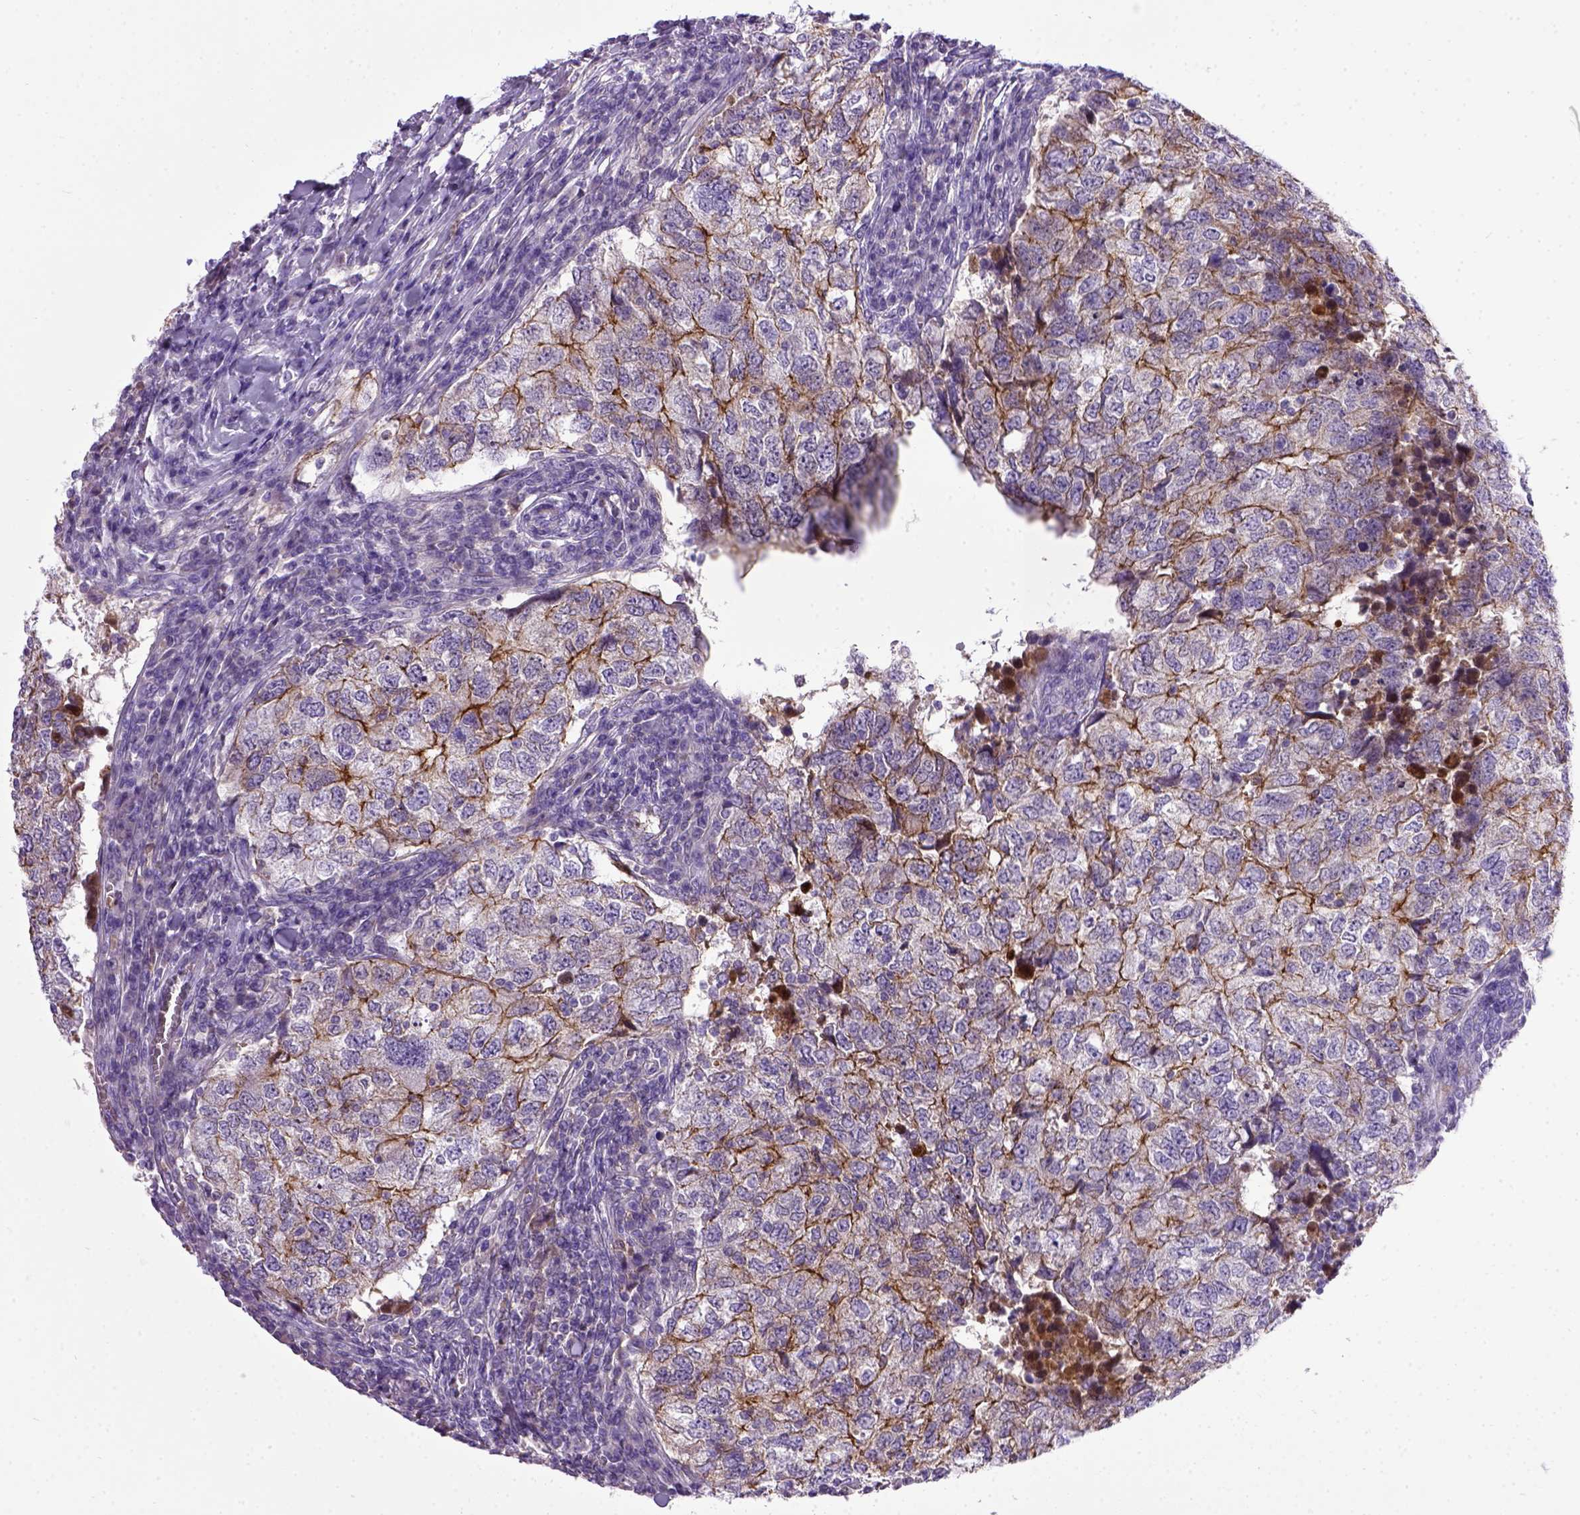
{"staining": {"intensity": "strong", "quantity": "25%-75%", "location": "cytoplasmic/membranous"}, "tissue": "breast cancer", "cell_type": "Tumor cells", "image_type": "cancer", "snomed": [{"axis": "morphology", "description": "Duct carcinoma"}, {"axis": "topography", "description": "Breast"}], "caption": "Breast intraductal carcinoma stained with a protein marker shows strong staining in tumor cells.", "gene": "CDH1", "patient": {"sex": "female", "age": 30}}